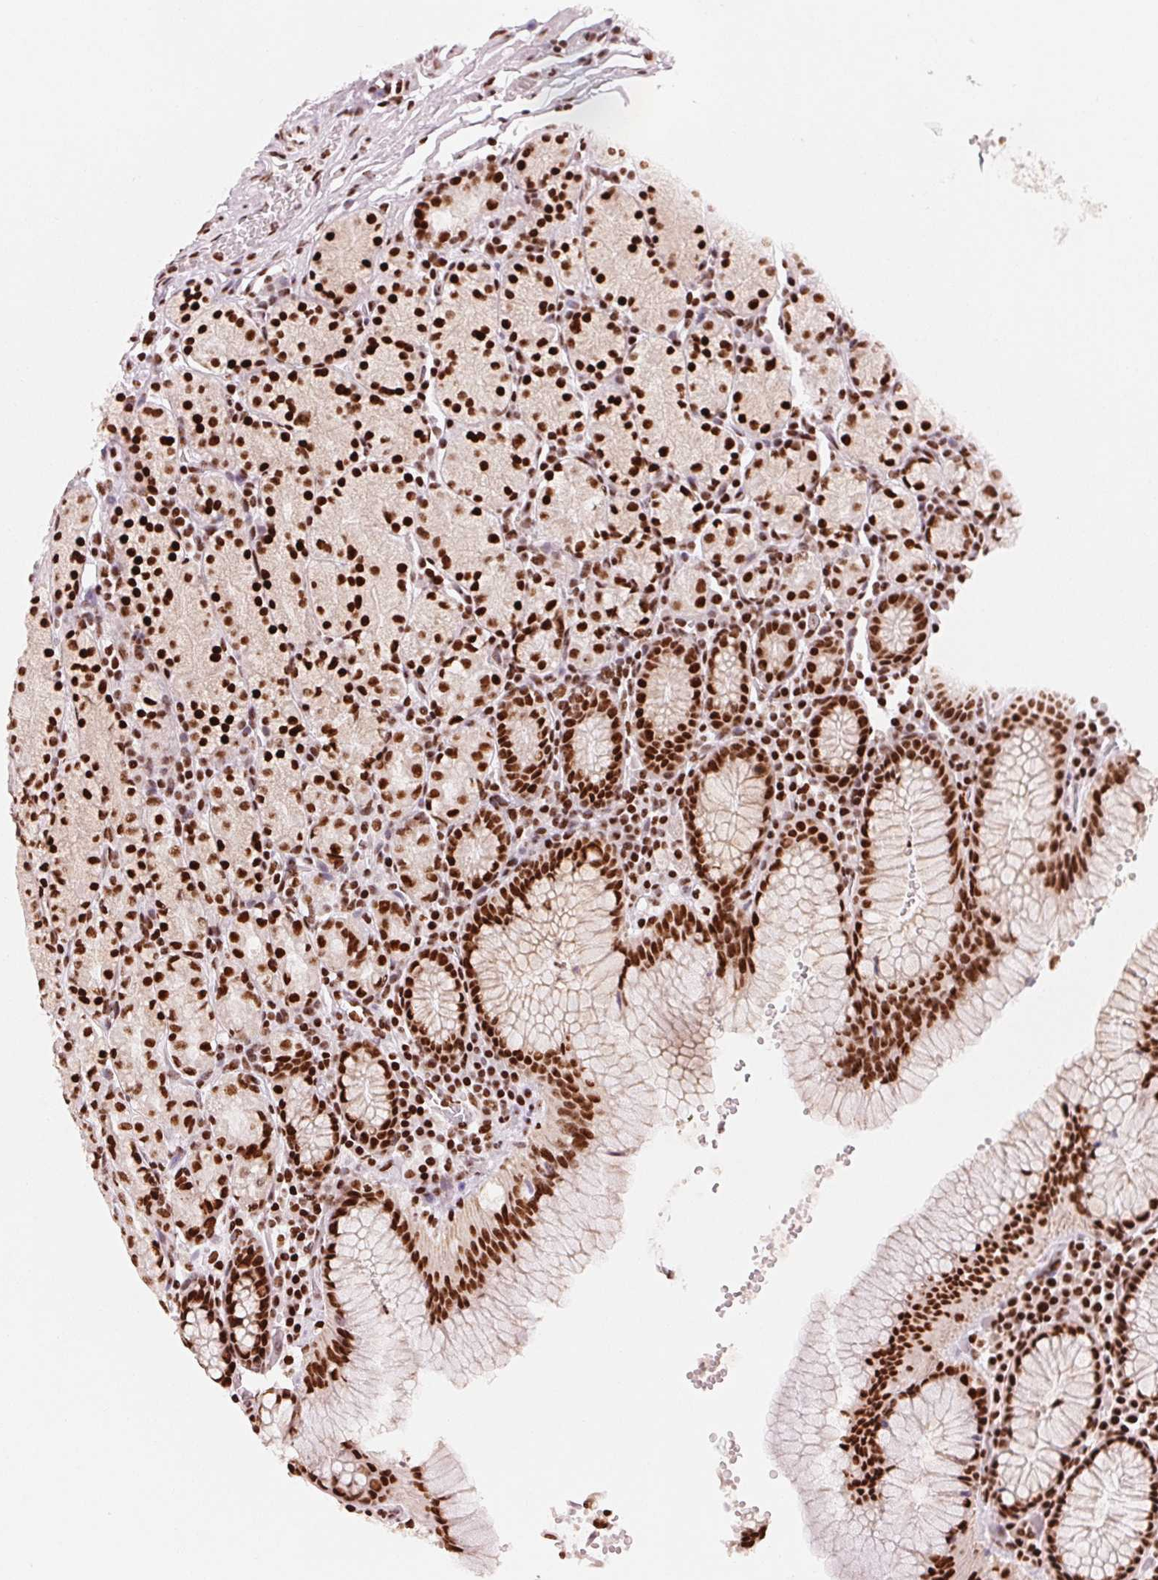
{"staining": {"intensity": "strong", "quantity": ">75%", "location": "nuclear"}, "tissue": "stomach", "cell_type": "Glandular cells", "image_type": "normal", "snomed": [{"axis": "morphology", "description": "Normal tissue, NOS"}, {"axis": "topography", "description": "Stomach, upper"}, {"axis": "topography", "description": "Stomach"}], "caption": "Immunohistochemistry of unremarkable stomach reveals high levels of strong nuclear expression in about >75% of glandular cells. (brown staining indicates protein expression, while blue staining denotes nuclei).", "gene": "NXF1", "patient": {"sex": "male", "age": 62}}